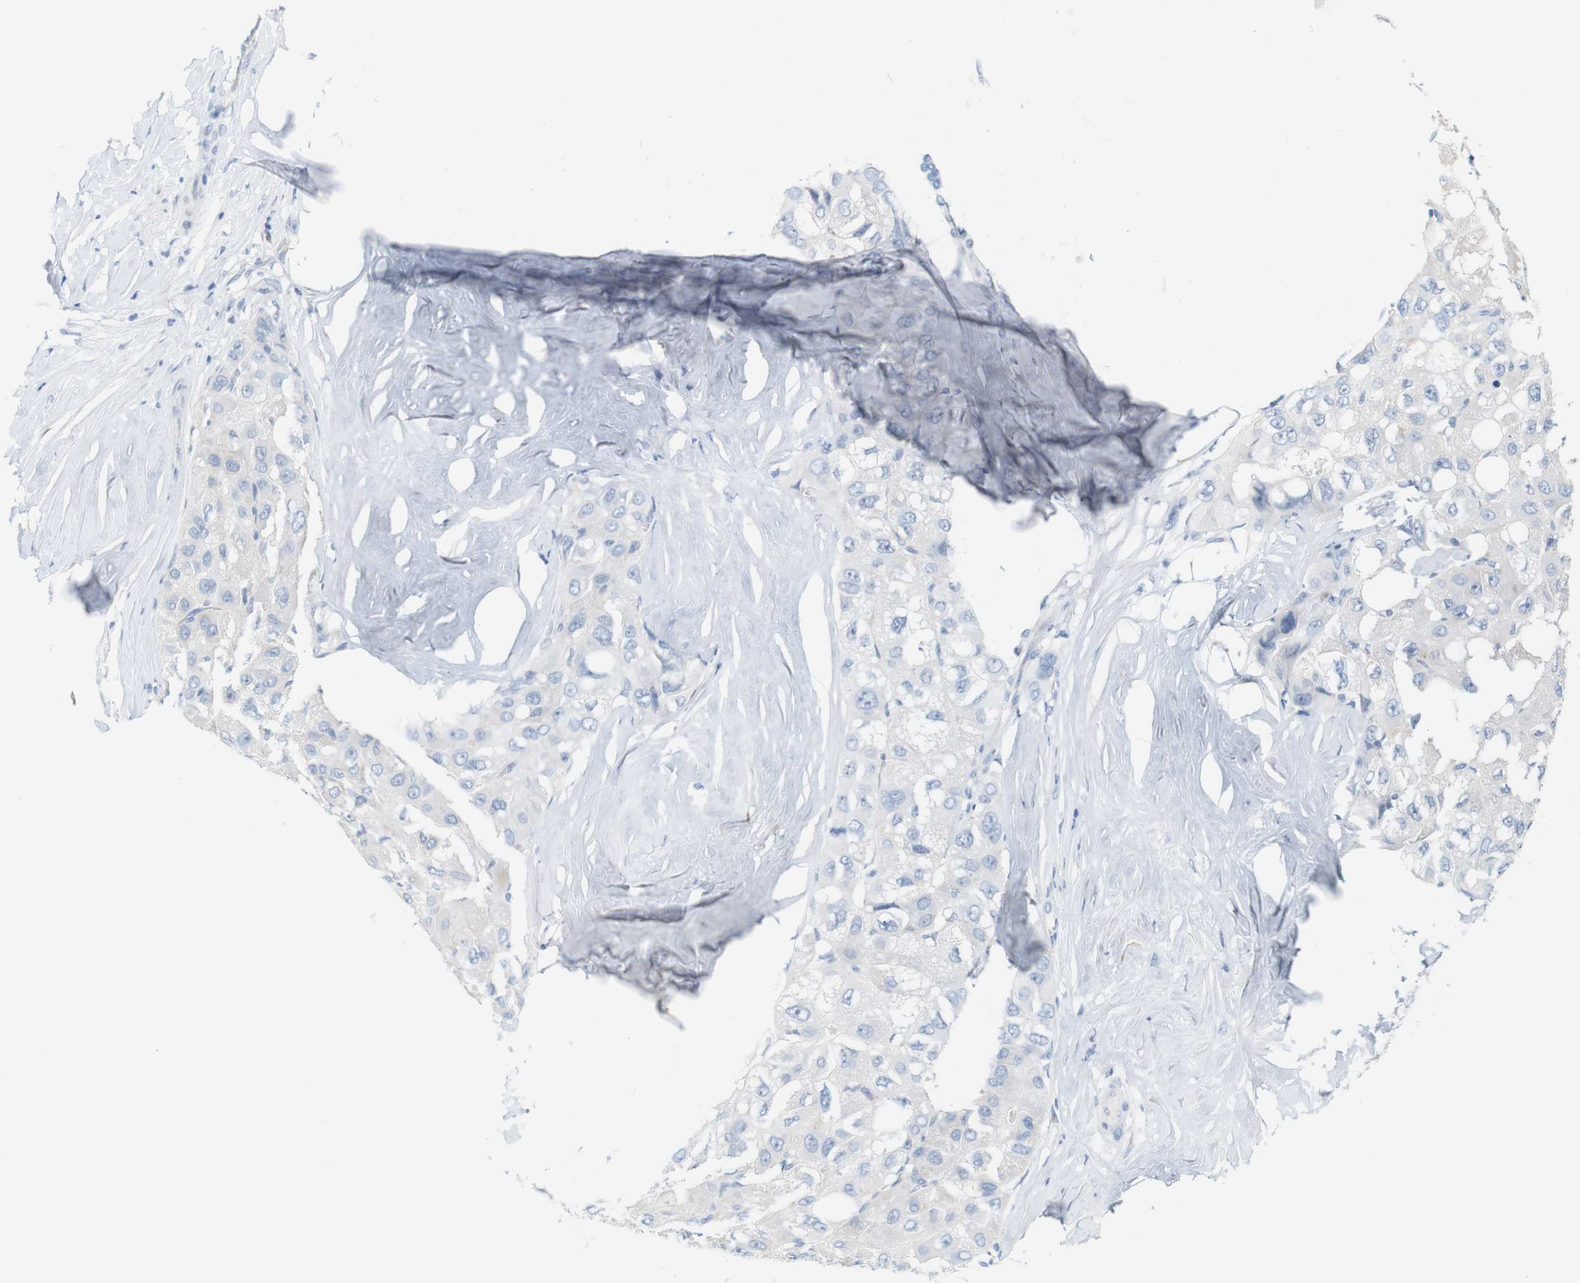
{"staining": {"intensity": "negative", "quantity": "none", "location": "none"}, "tissue": "liver cancer", "cell_type": "Tumor cells", "image_type": "cancer", "snomed": [{"axis": "morphology", "description": "Carcinoma, Hepatocellular, NOS"}, {"axis": "topography", "description": "Liver"}], "caption": "An immunohistochemistry (IHC) micrograph of liver cancer is shown. There is no staining in tumor cells of liver cancer.", "gene": "RGS9", "patient": {"sex": "male", "age": 80}}